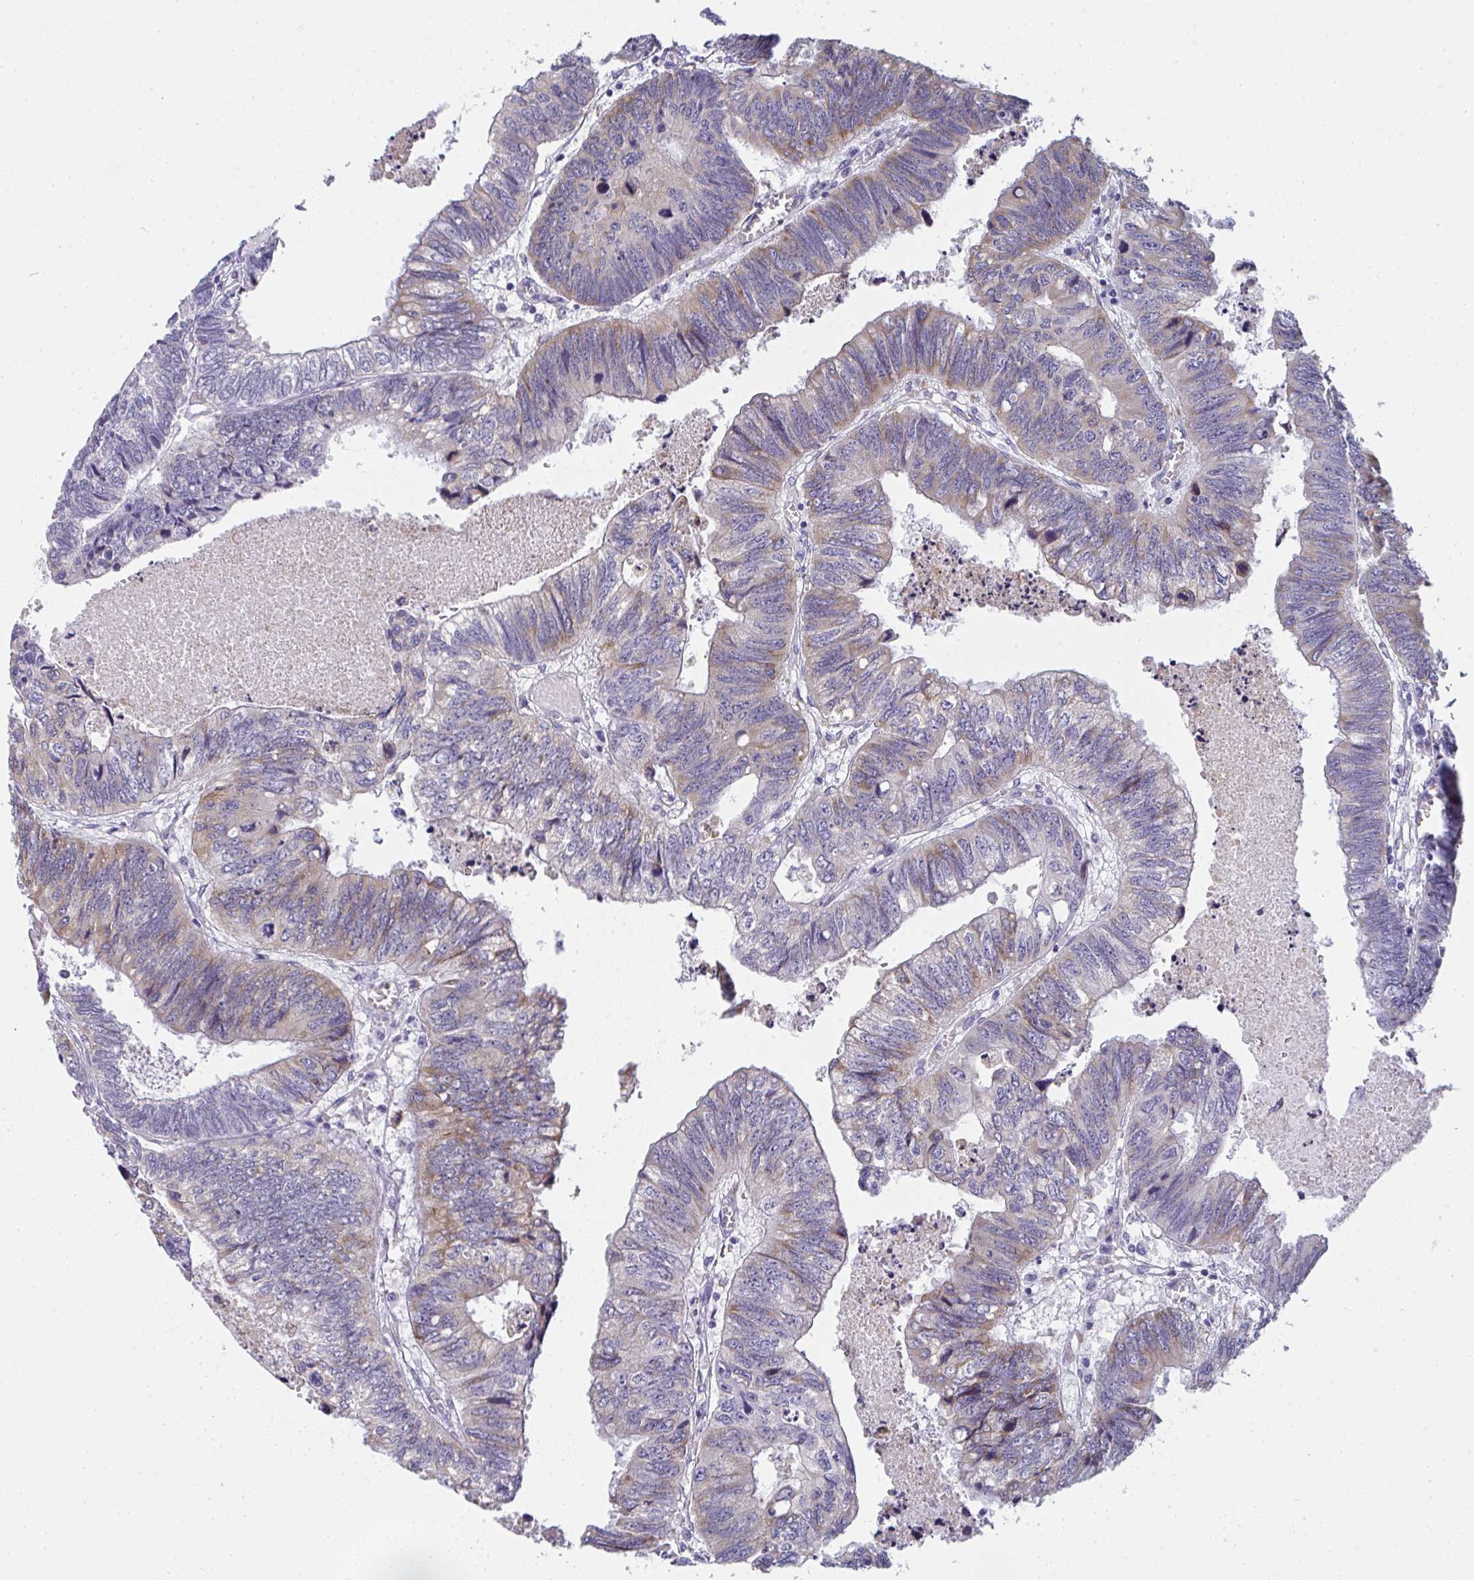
{"staining": {"intensity": "weak", "quantity": "25%-75%", "location": "cytoplasmic/membranous"}, "tissue": "colorectal cancer", "cell_type": "Tumor cells", "image_type": "cancer", "snomed": [{"axis": "morphology", "description": "Adenocarcinoma, NOS"}, {"axis": "topography", "description": "Colon"}], "caption": "The histopathology image reveals immunohistochemical staining of colorectal cancer (adenocarcinoma). There is weak cytoplasmic/membranous expression is appreciated in about 25%-75% of tumor cells.", "gene": "SHROOM1", "patient": {"sex": "male", "age": 62}}